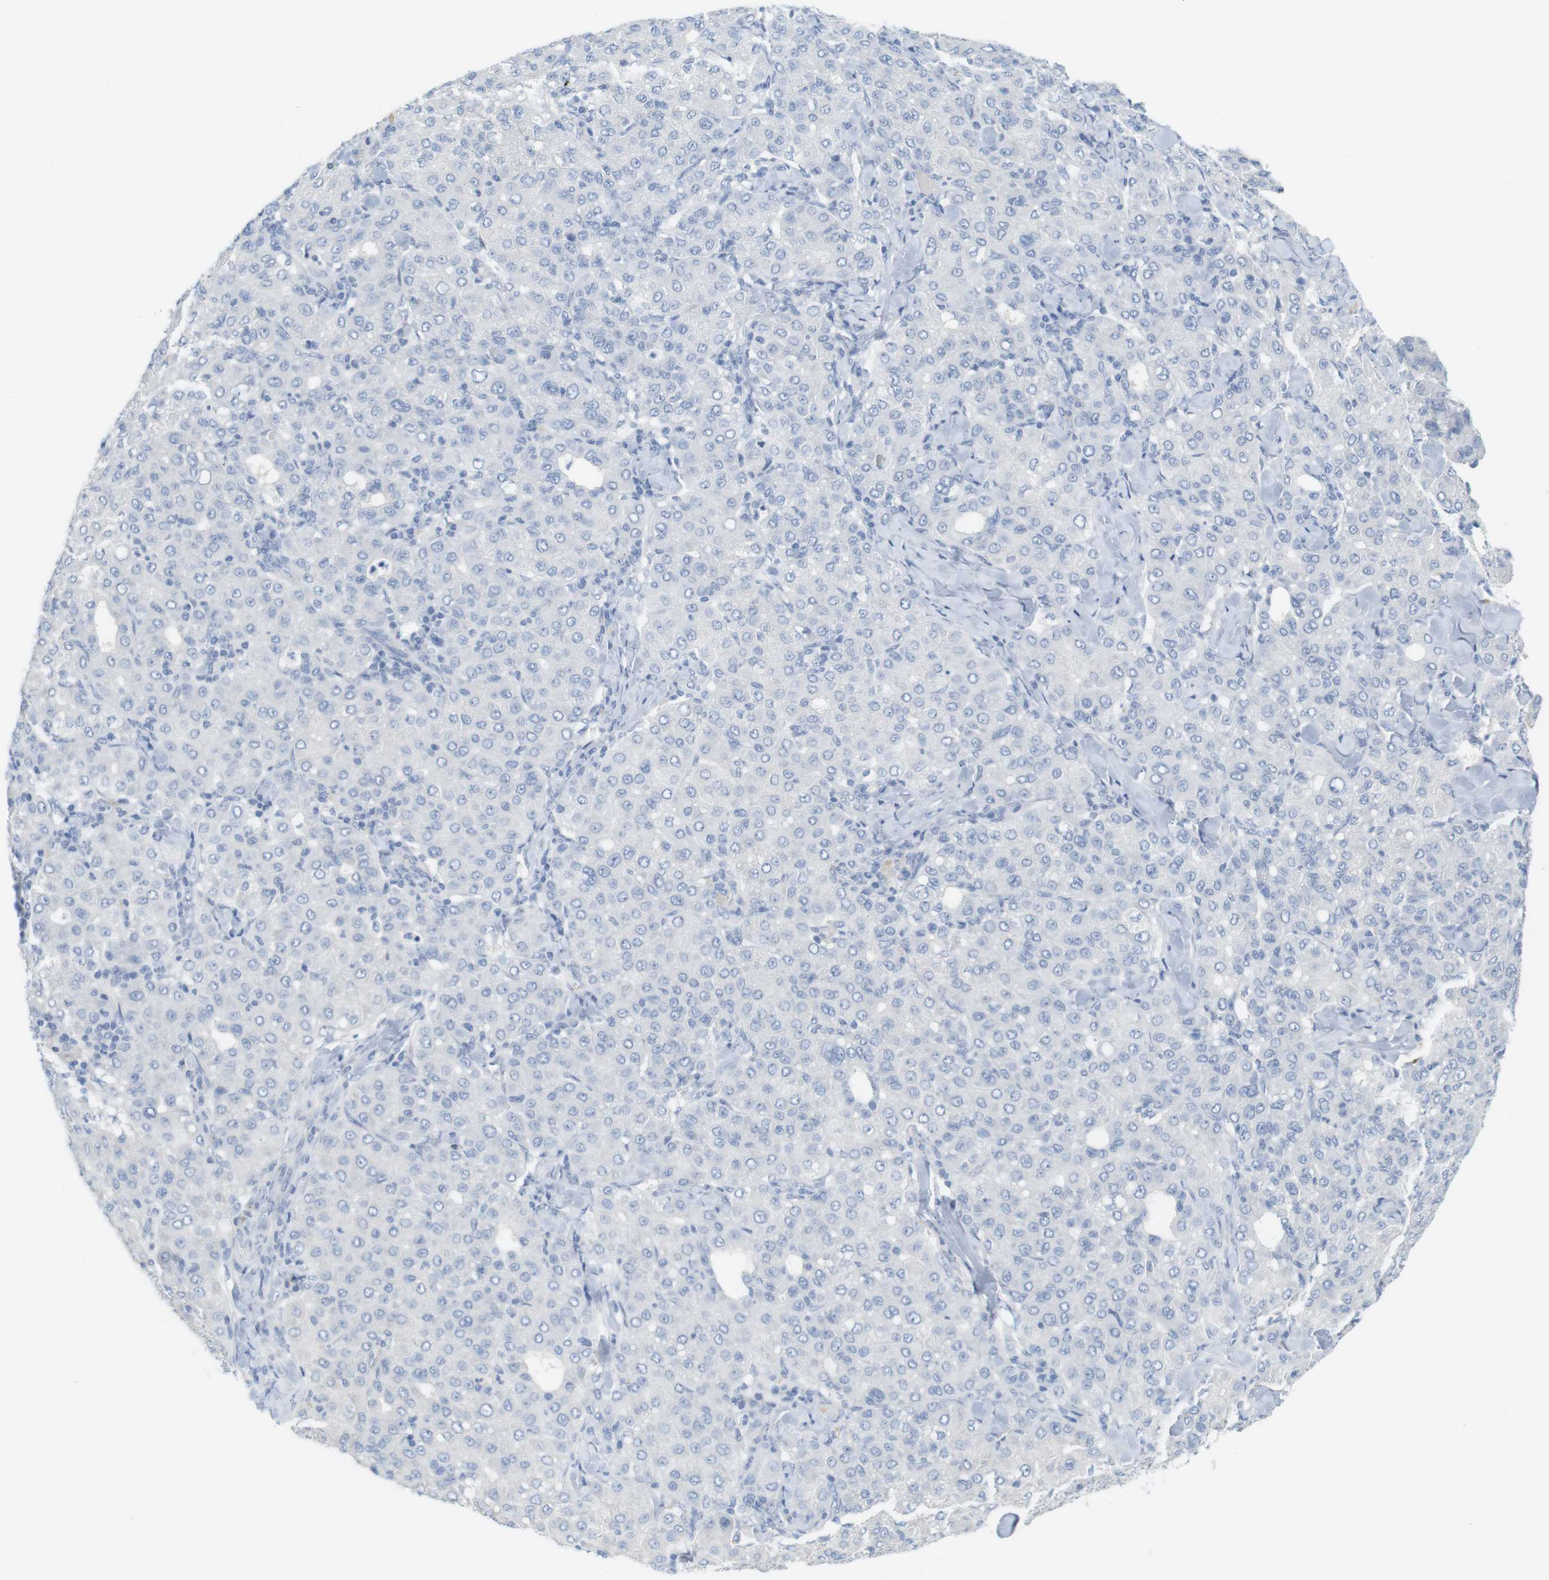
{"staining": {"intensity": "negative", "quantity": "none", "location": "none"}, "tissue": "liver cancer", "cell_type": "Tumor cells", "image_type": "cancer", "snomed": [{"axis": "morphology", "description": "Carcinoma, Hepatocellular, NOS"}, {"axis": "topography", "description": "Liver"}], "caption": "Histopathology image shows no protein expression in tumor cells of hepatocellular carcinoma (liver) tissue.", "gene": "RGS9", "patient": {"sex": "male", "age": 65}}